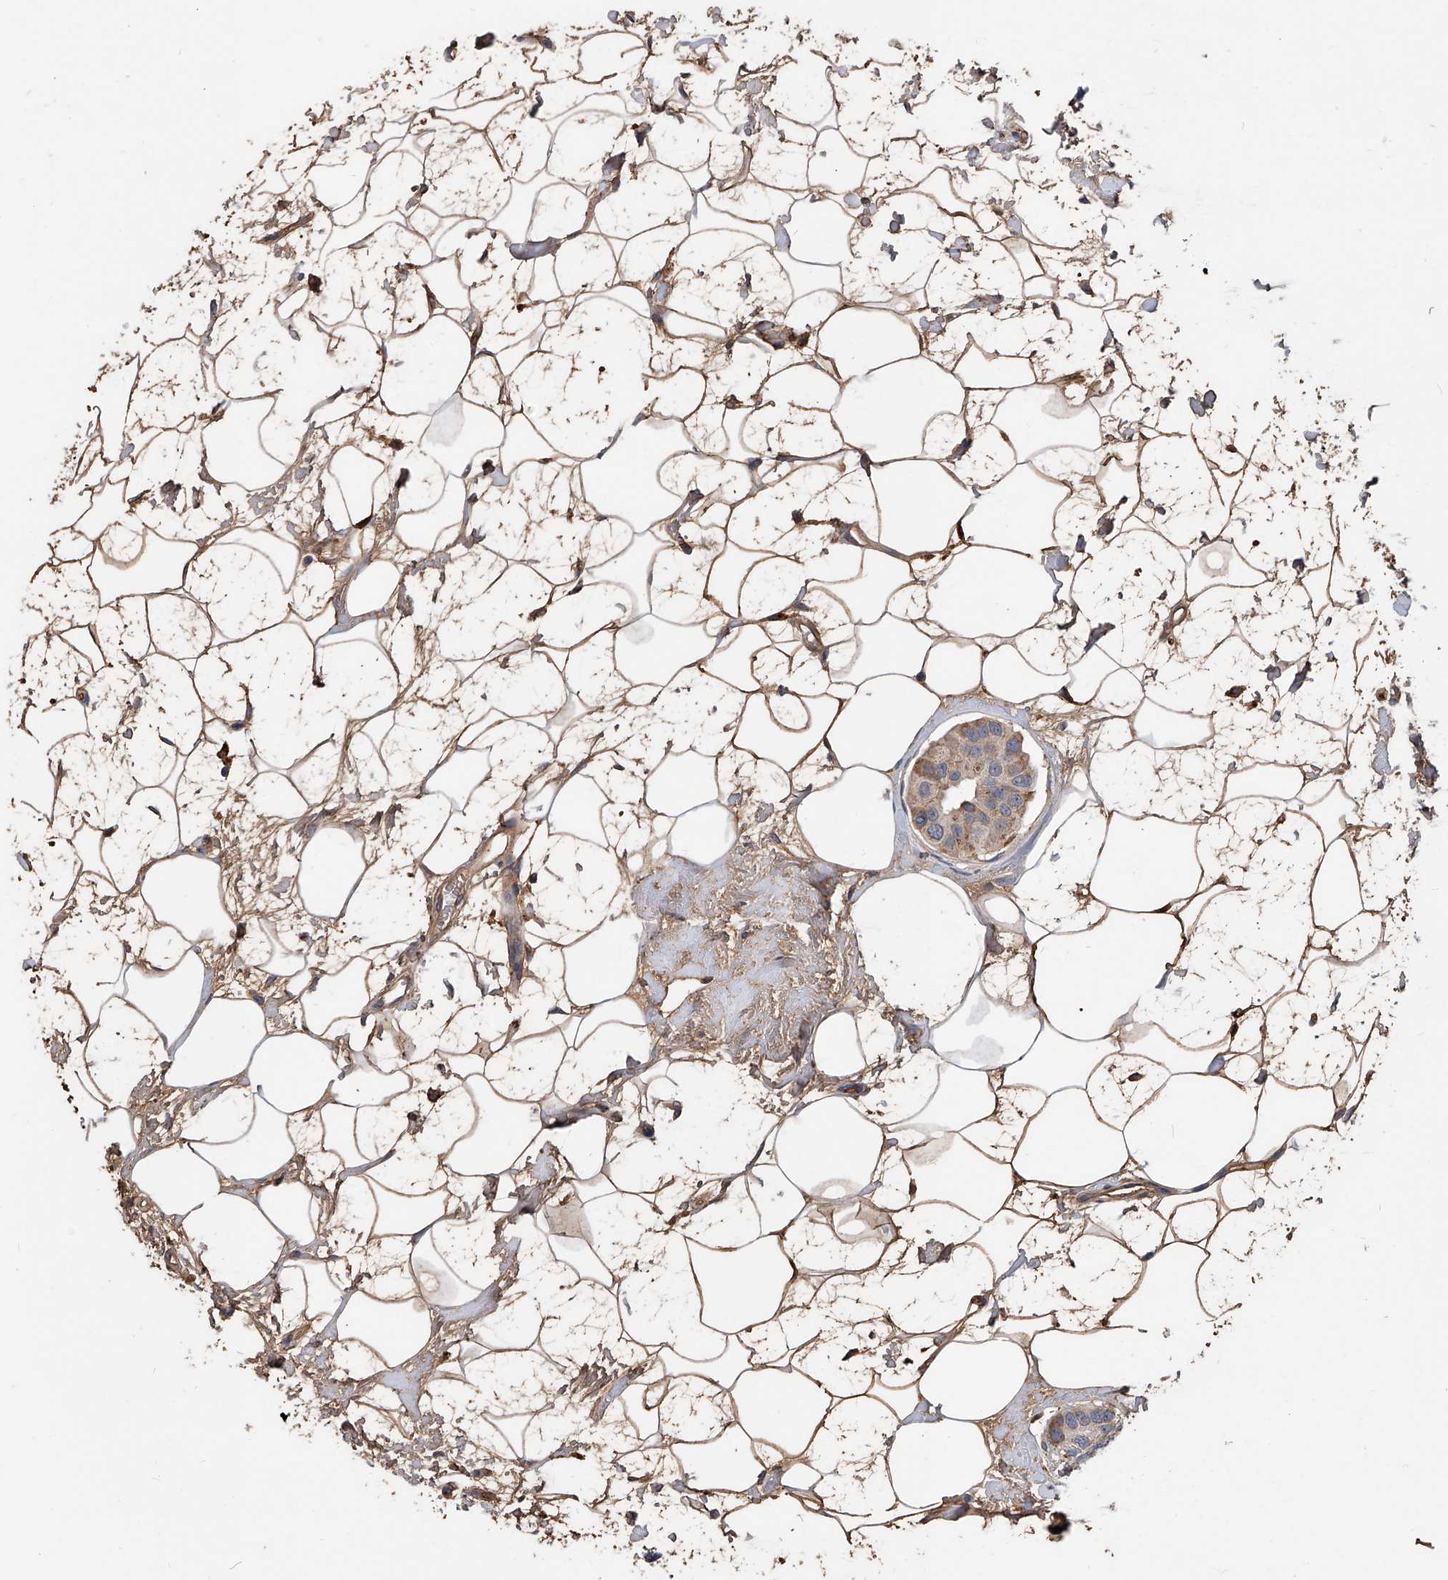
{"staining": {"intensity": "moderate", "quantity": ">75%", "location": "cytoplasmic/membranous"}, "tissue": "breast cancer", "cell_type": "Tumor cells", "image_type": "cancer", "snomed": [{"axis": "morphology", "description": "Normal tissue, NOS"}, {"axis": "morphology", "description": "Duct carcinoma"}, {"axis": "topography", "description": "Breast"}], "caption": "The immunohistochemical stain highlights moderate cytoplasmic/membranous expression in tumor cells of breast intraductal carcinoma tissue.", "gene": "ZNF25", "patient": {"sex": "female", "age": 39}}